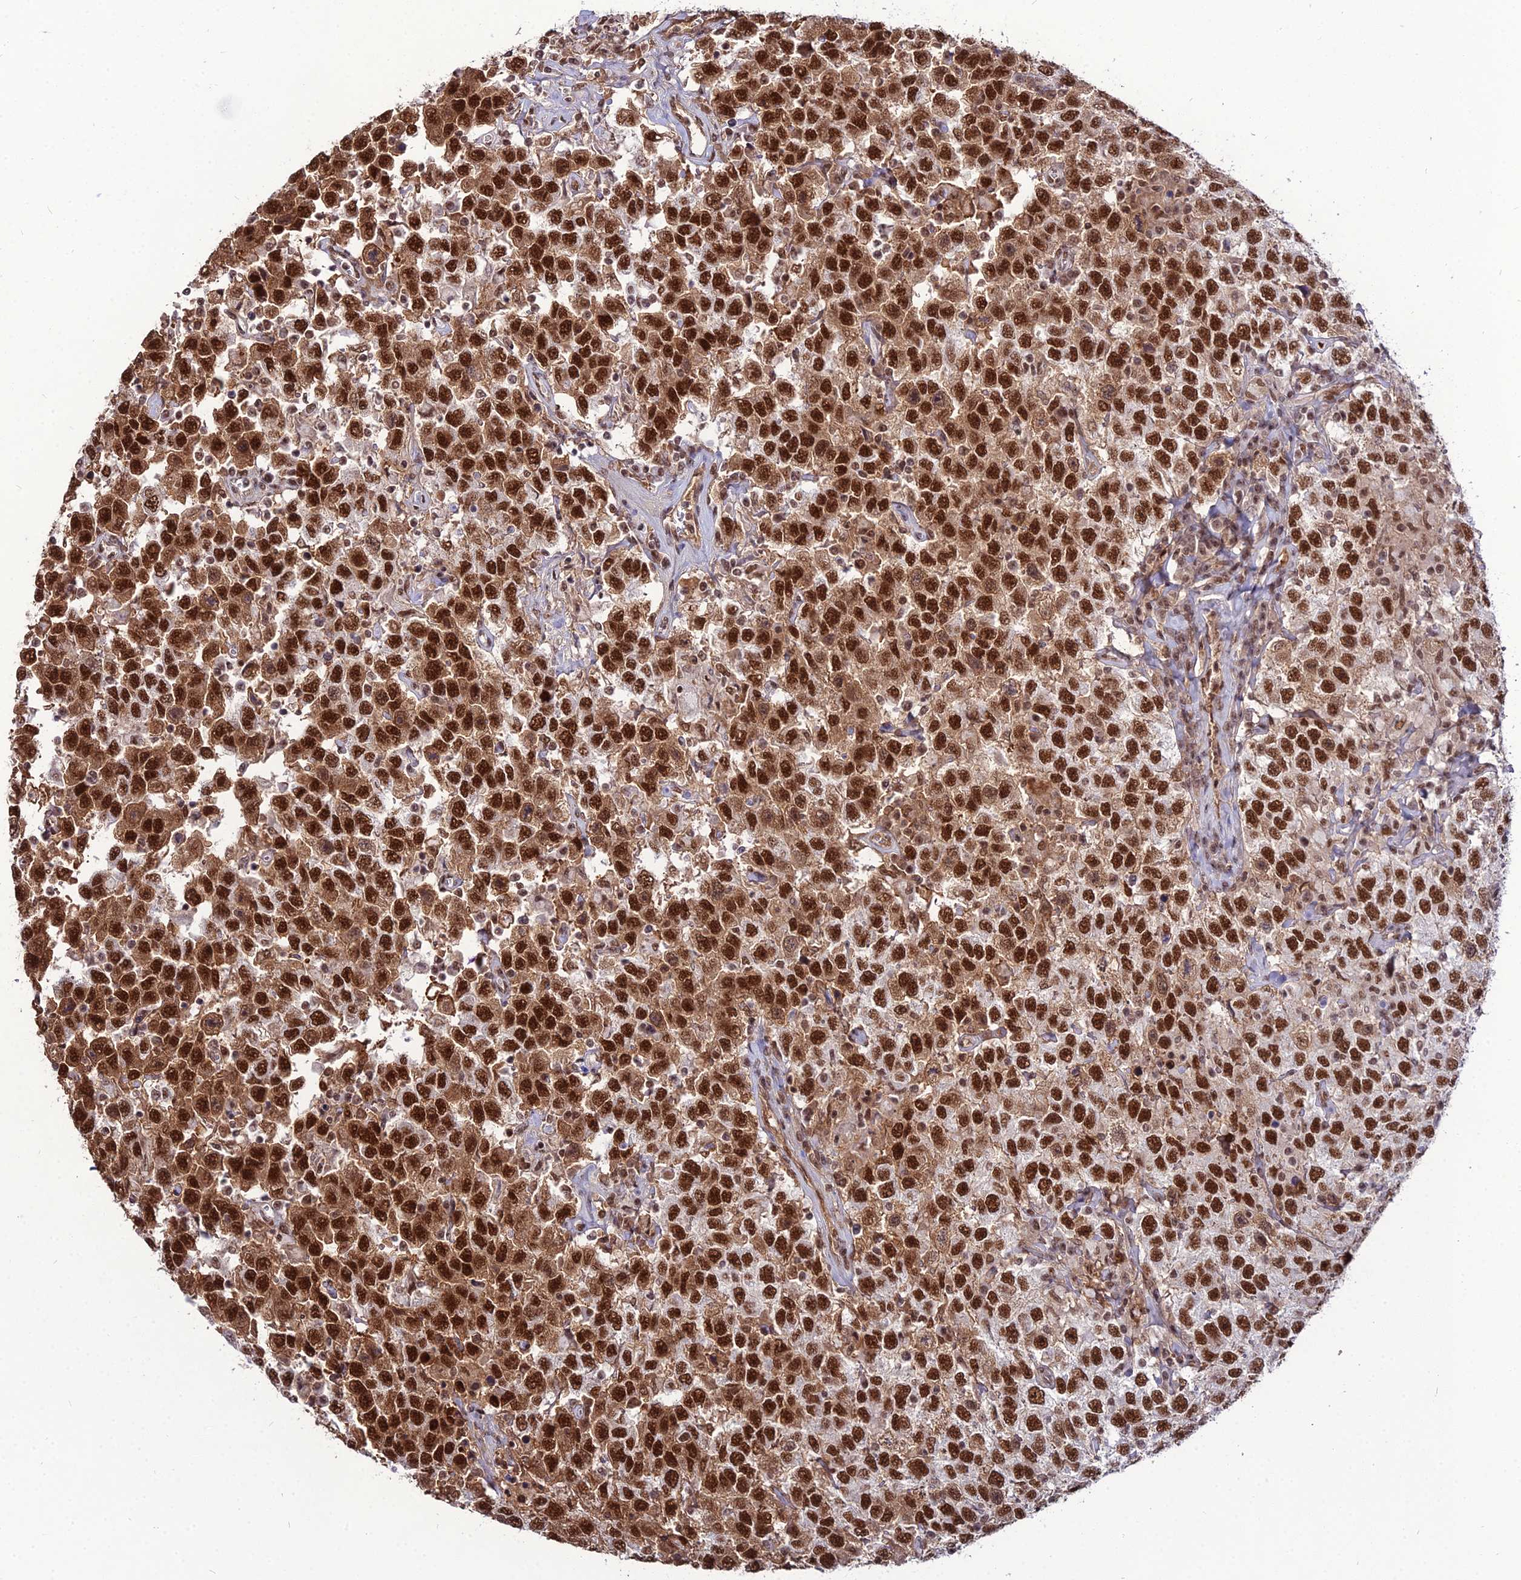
{"staining": {"intensity": "strong", "quantity": ">75%", "location": "cytoplasmic/membranous,nuclear"}, "tissue": "testis cancer", "cell_type": "Tumor cells", "image_type": "cancer", "snomed": [{"axis": "morphology", "description": "Seminoma, NOS"}, {"axis": "topography", "description": "Testis"}], "caption": "There is high levels of strong cytoplasmic/membranous and nuclear positivity in tumor cells of testis cancer (seminoma), as demonstrated by immunohistochemical staining (brown color).", "gene": "RBM12", "patient": {"sex": "male", "age": 41}}